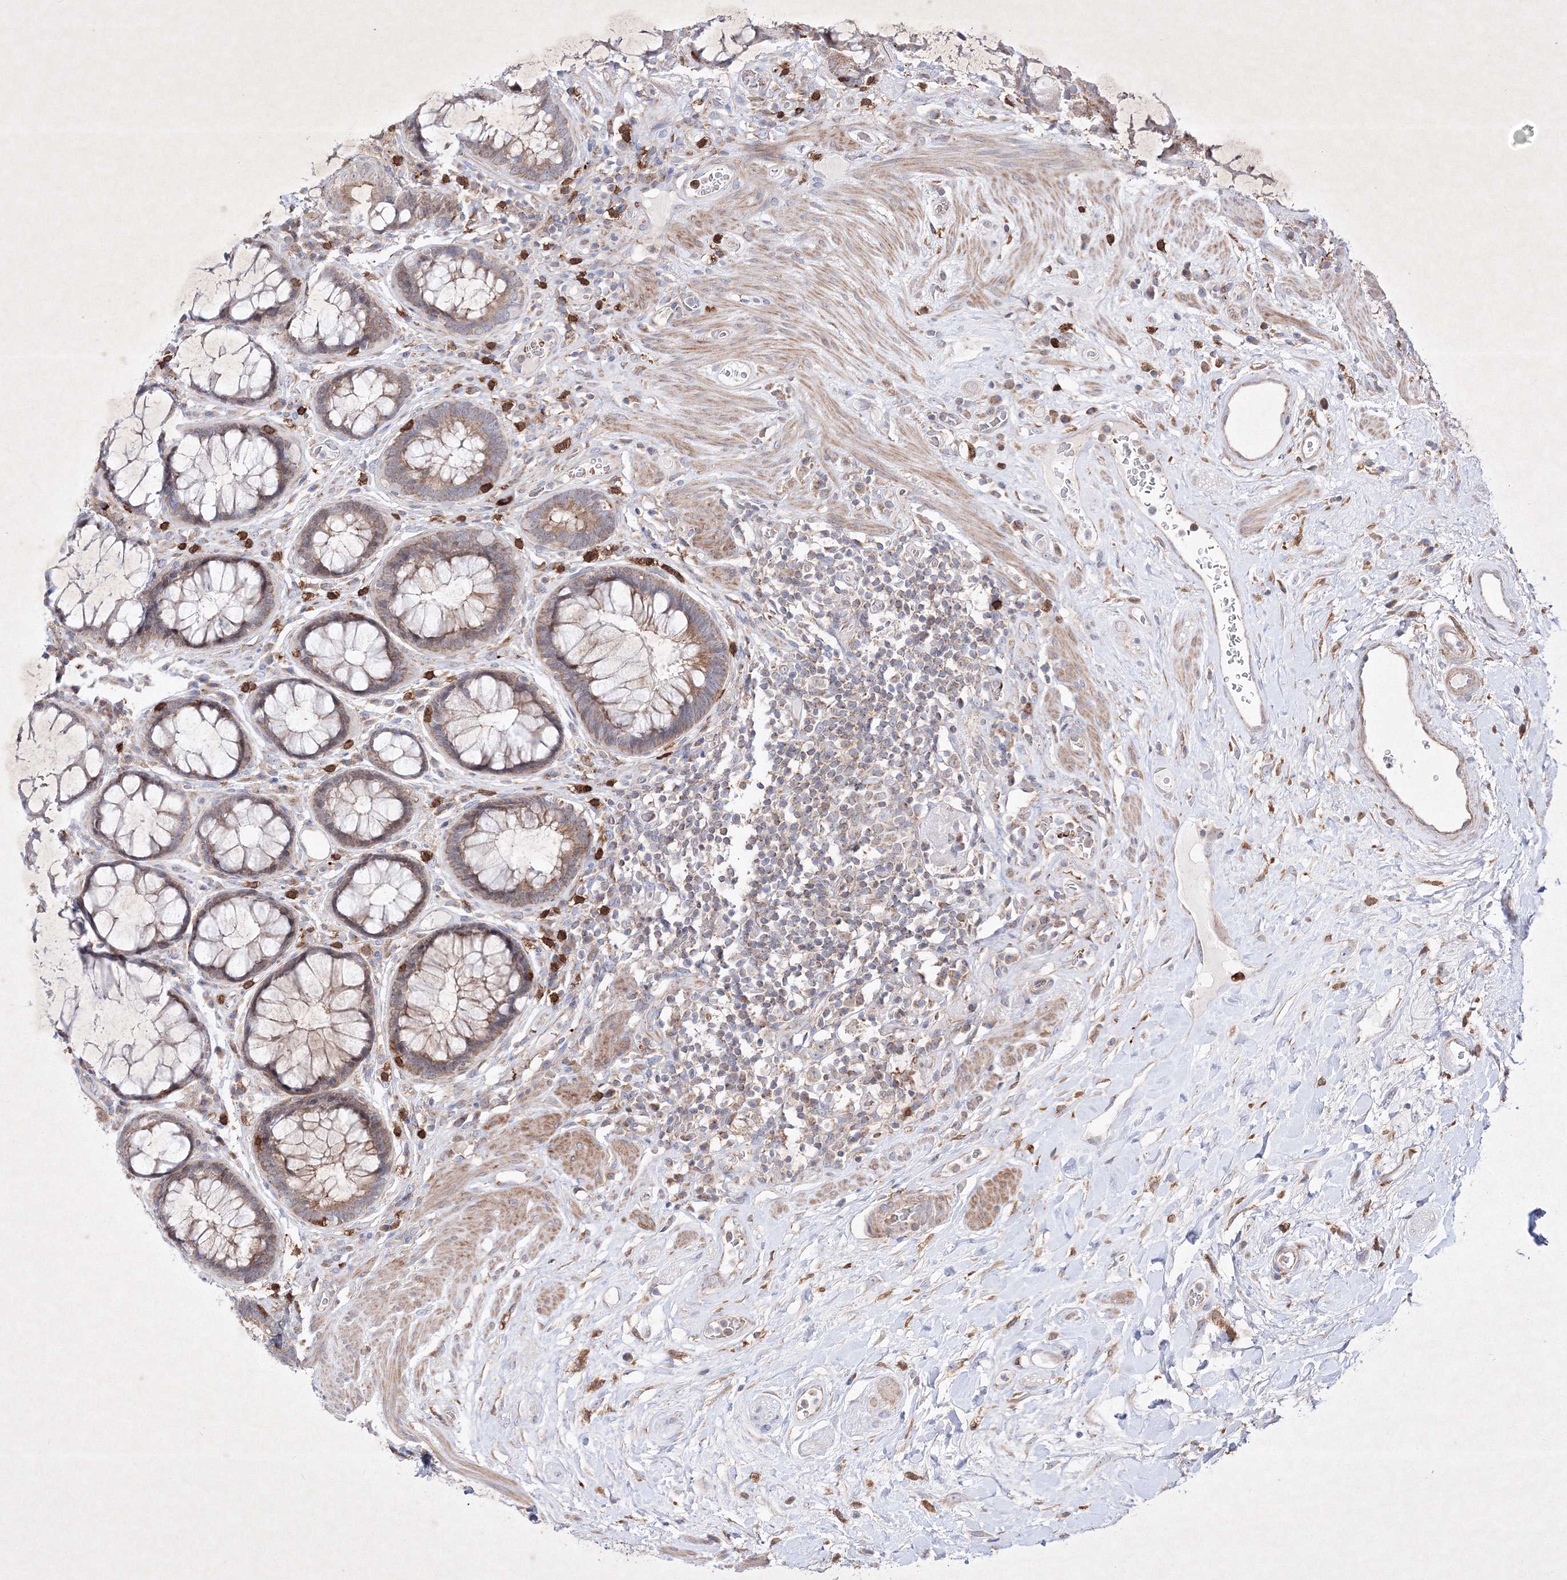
{"staining": {"intensity": "moderate", "quantity": ">75%", "location": "cytoplasmic/membranous"}, "tissue": "rectum", "cell_type": "Glandular cells", "image_type": "normal", "snomed": [{"axis": "morphology", "description": "Normal tissue, NOS"}, {"axis": "topography", "description": "Rectum"}], "caption": "Protein expression analysis of benign rectum demonstrates moderate cytoplasmic/membranous expression in approximately >75% of glandular cells.", "gene": "OPA1", "patient": {"sex": "male", "age": 64}}